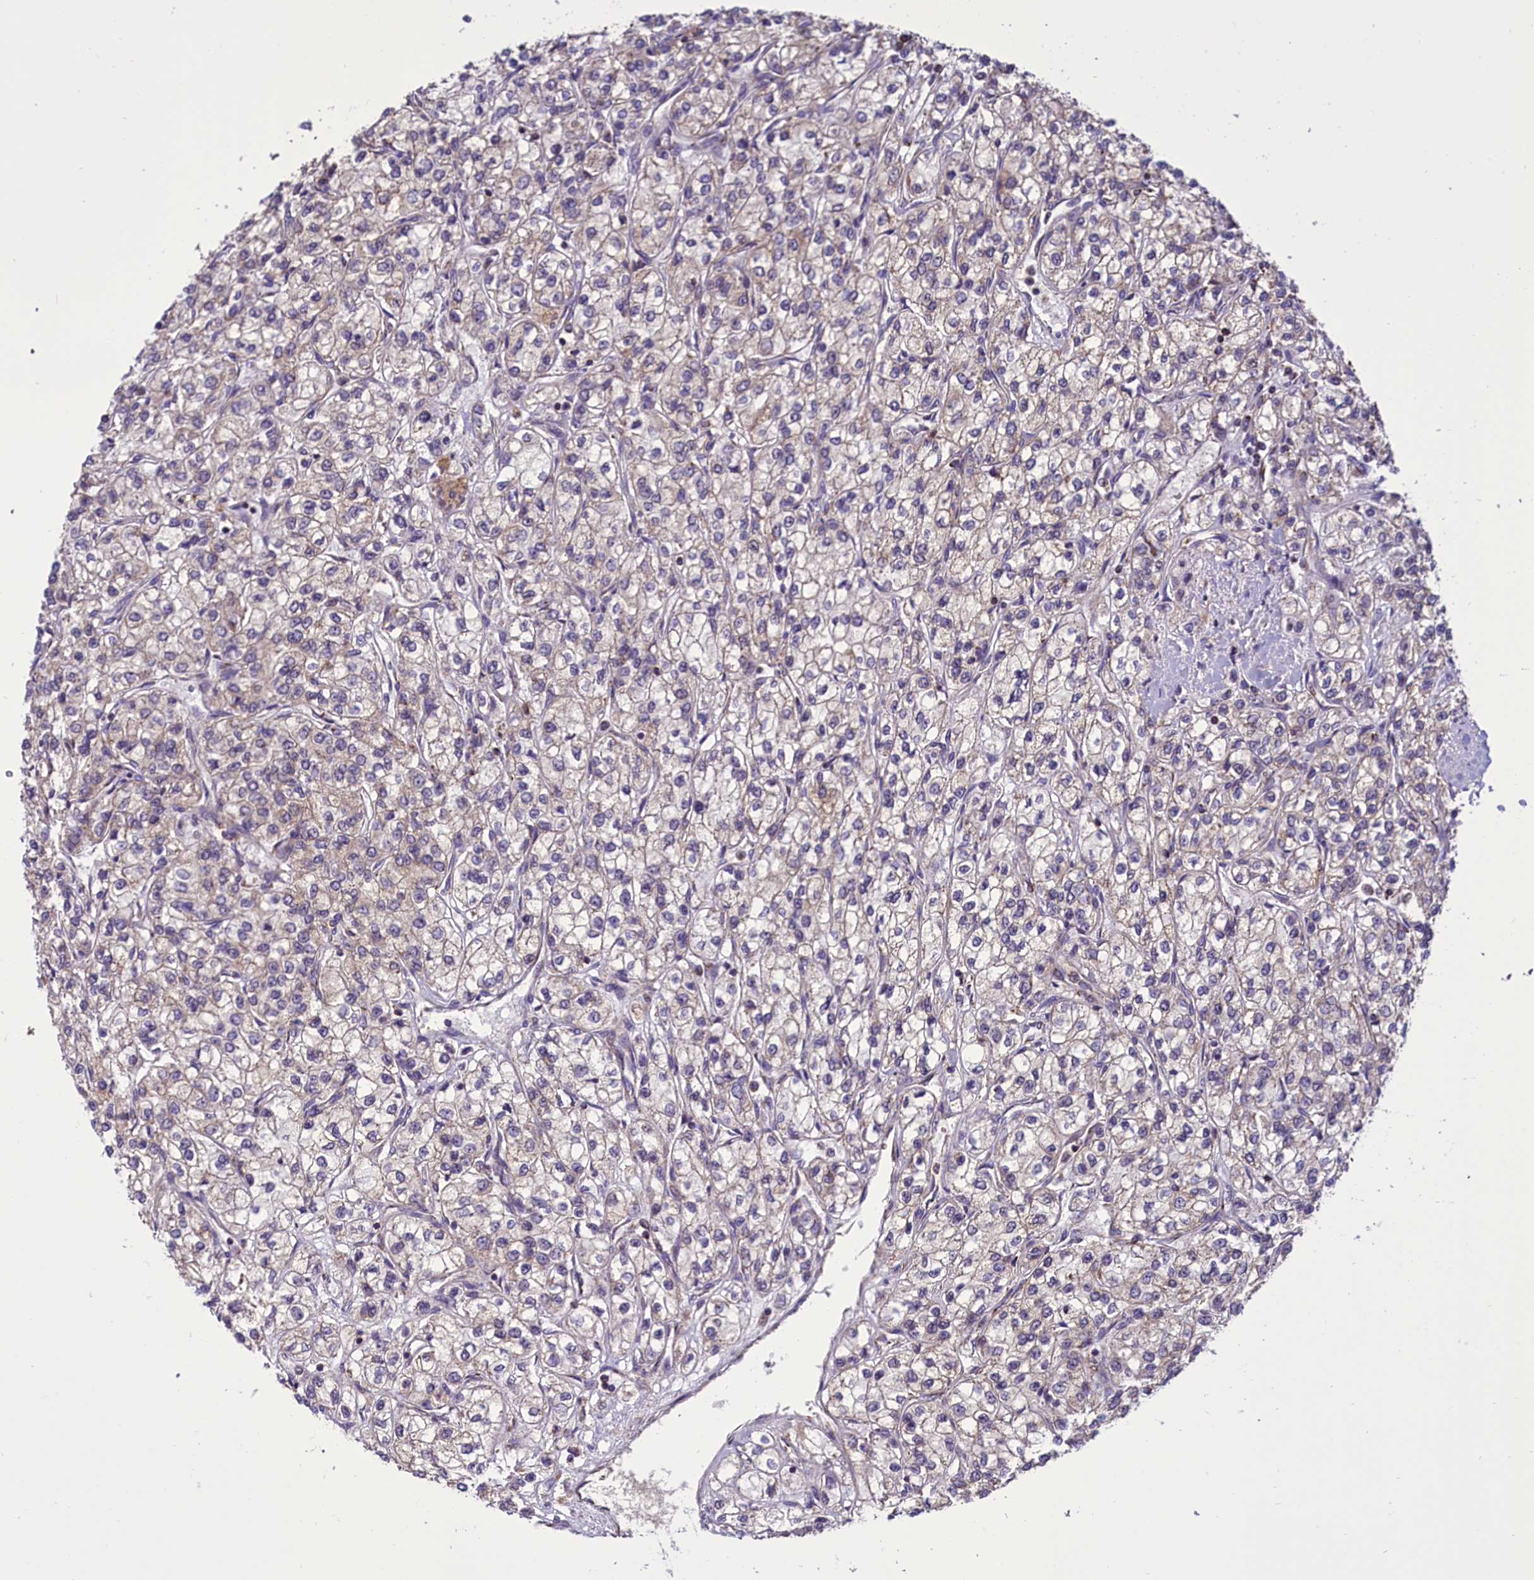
{"staining": {"intensity": "weak", "quantity": "<25%", "location": "cytoplasmic/membranous"}, "tissue": "renal cancer", "cell_type": "Tumor cells", "image_type": "cancer", "snomed": [{"axis": "morphology", "description": "Adenocarcinoma, NOS"}, {"axis": "topography", "description": "Kidney"}], "caption": "The photomicrograph displays no staining of tumor cells in renal adenocarcinoma.", "gene": "GLRX5", "patient": {"sex": "male", "age": 80}}